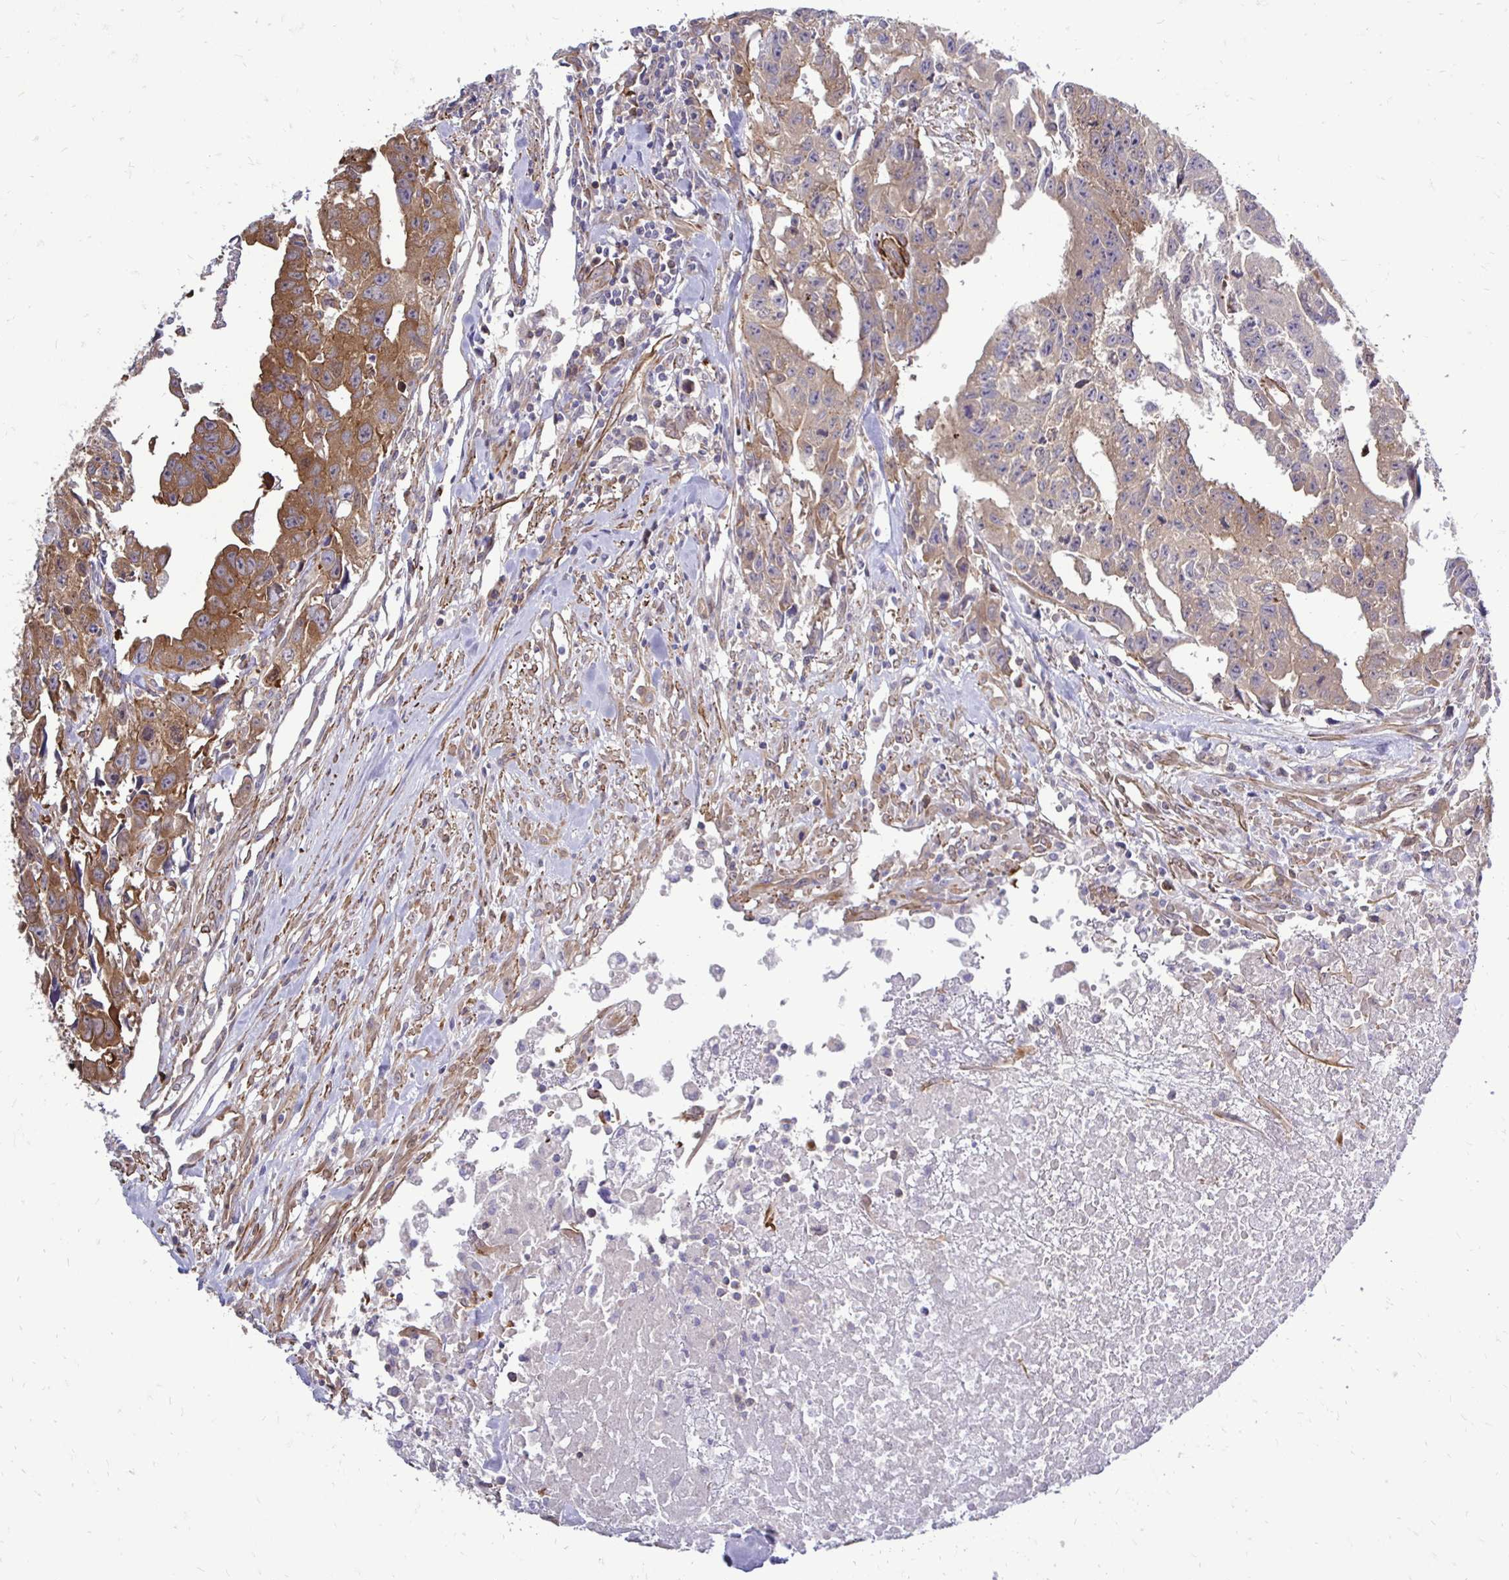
{"staining": {"intensity": "moderate", "quantity": ">75%", "location": "cytoplasmic/membranous"}, "tissue": "testis cancer", "cell_type": "Tumor cells", "image_type": "cancer", "snomed": [{"axis": "morphology", "description": "Carcinoma, Embryonal, NOS"}, {"axis": "morphology", "description": "Teratoma, malignant, NOS"}, {"axis": "topography", "description": "Testis"}], "caption": "The micrograph reveals staining of testis cancer (embryonal carcinoma), revealing moderate cytoplasmic/membranous protein positivity (brown color) within tumor cells. The staining was performed using DAB to visualize the protein expression in brown, while the nuclei were stained in blue with hematoxylin (Magnification: 20x).", "gene": "CTPS1", "patient": {"sex": "male", "age": 24}}